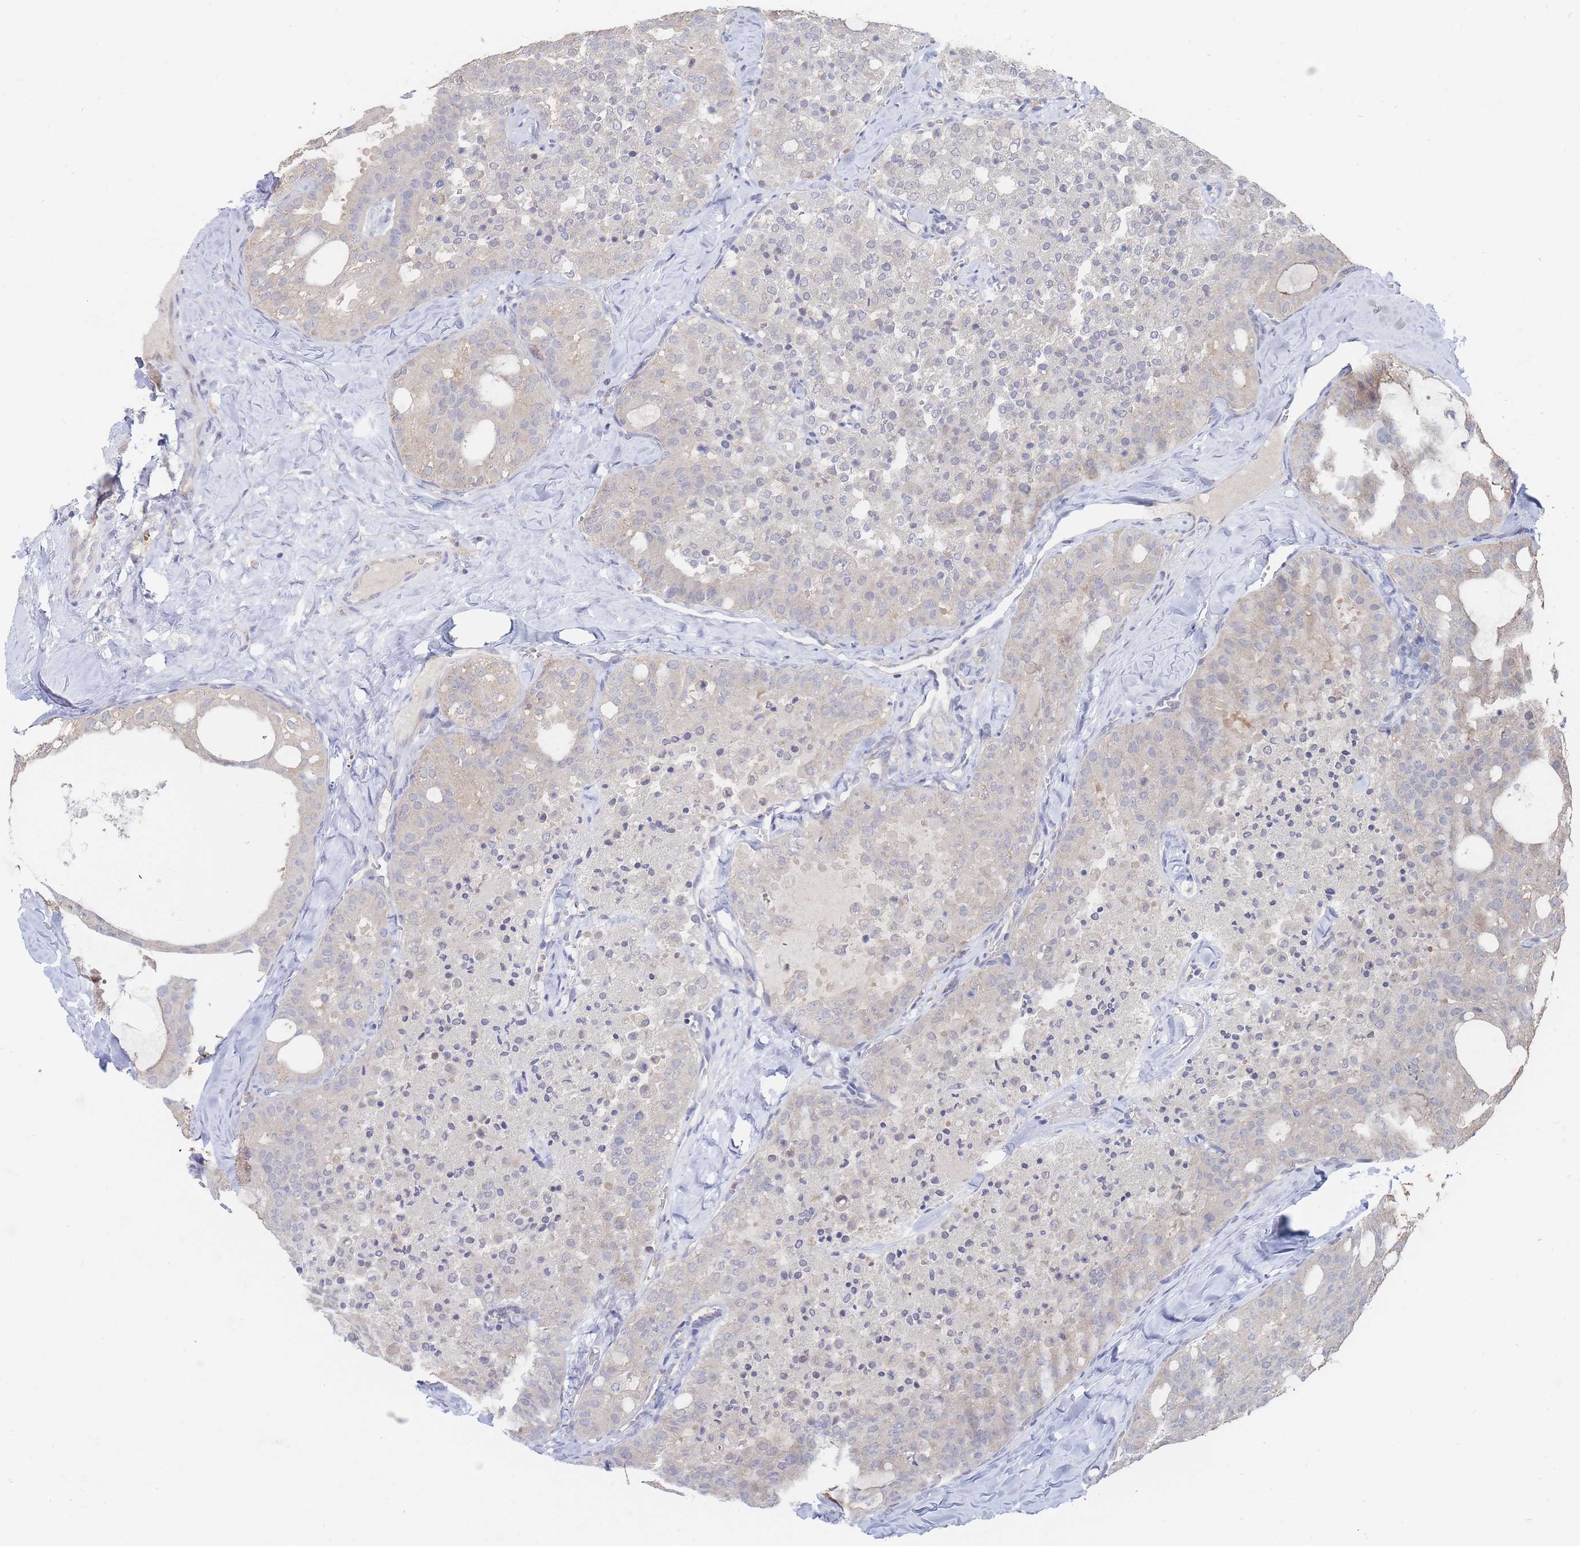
{"staining": {"intensity": "weak", "quantity": "<25%", "location": "cytoplasmic/membranous"}, "tissue": "thyroid cancer", "cell_type": "Tumor cells", "image_type": "cancer", "snomed": [{"axis": "morphology", "description": "Follicular adenoma carcinoma, NOS"}, {"axis": "topography", "description": "Thyroid gland"}], "caption": "IHC of human thyroid cancer displays no positivity in tumor cells.", "gene": "PPP6C", "patient": {"sex": "male", "age": 75}}